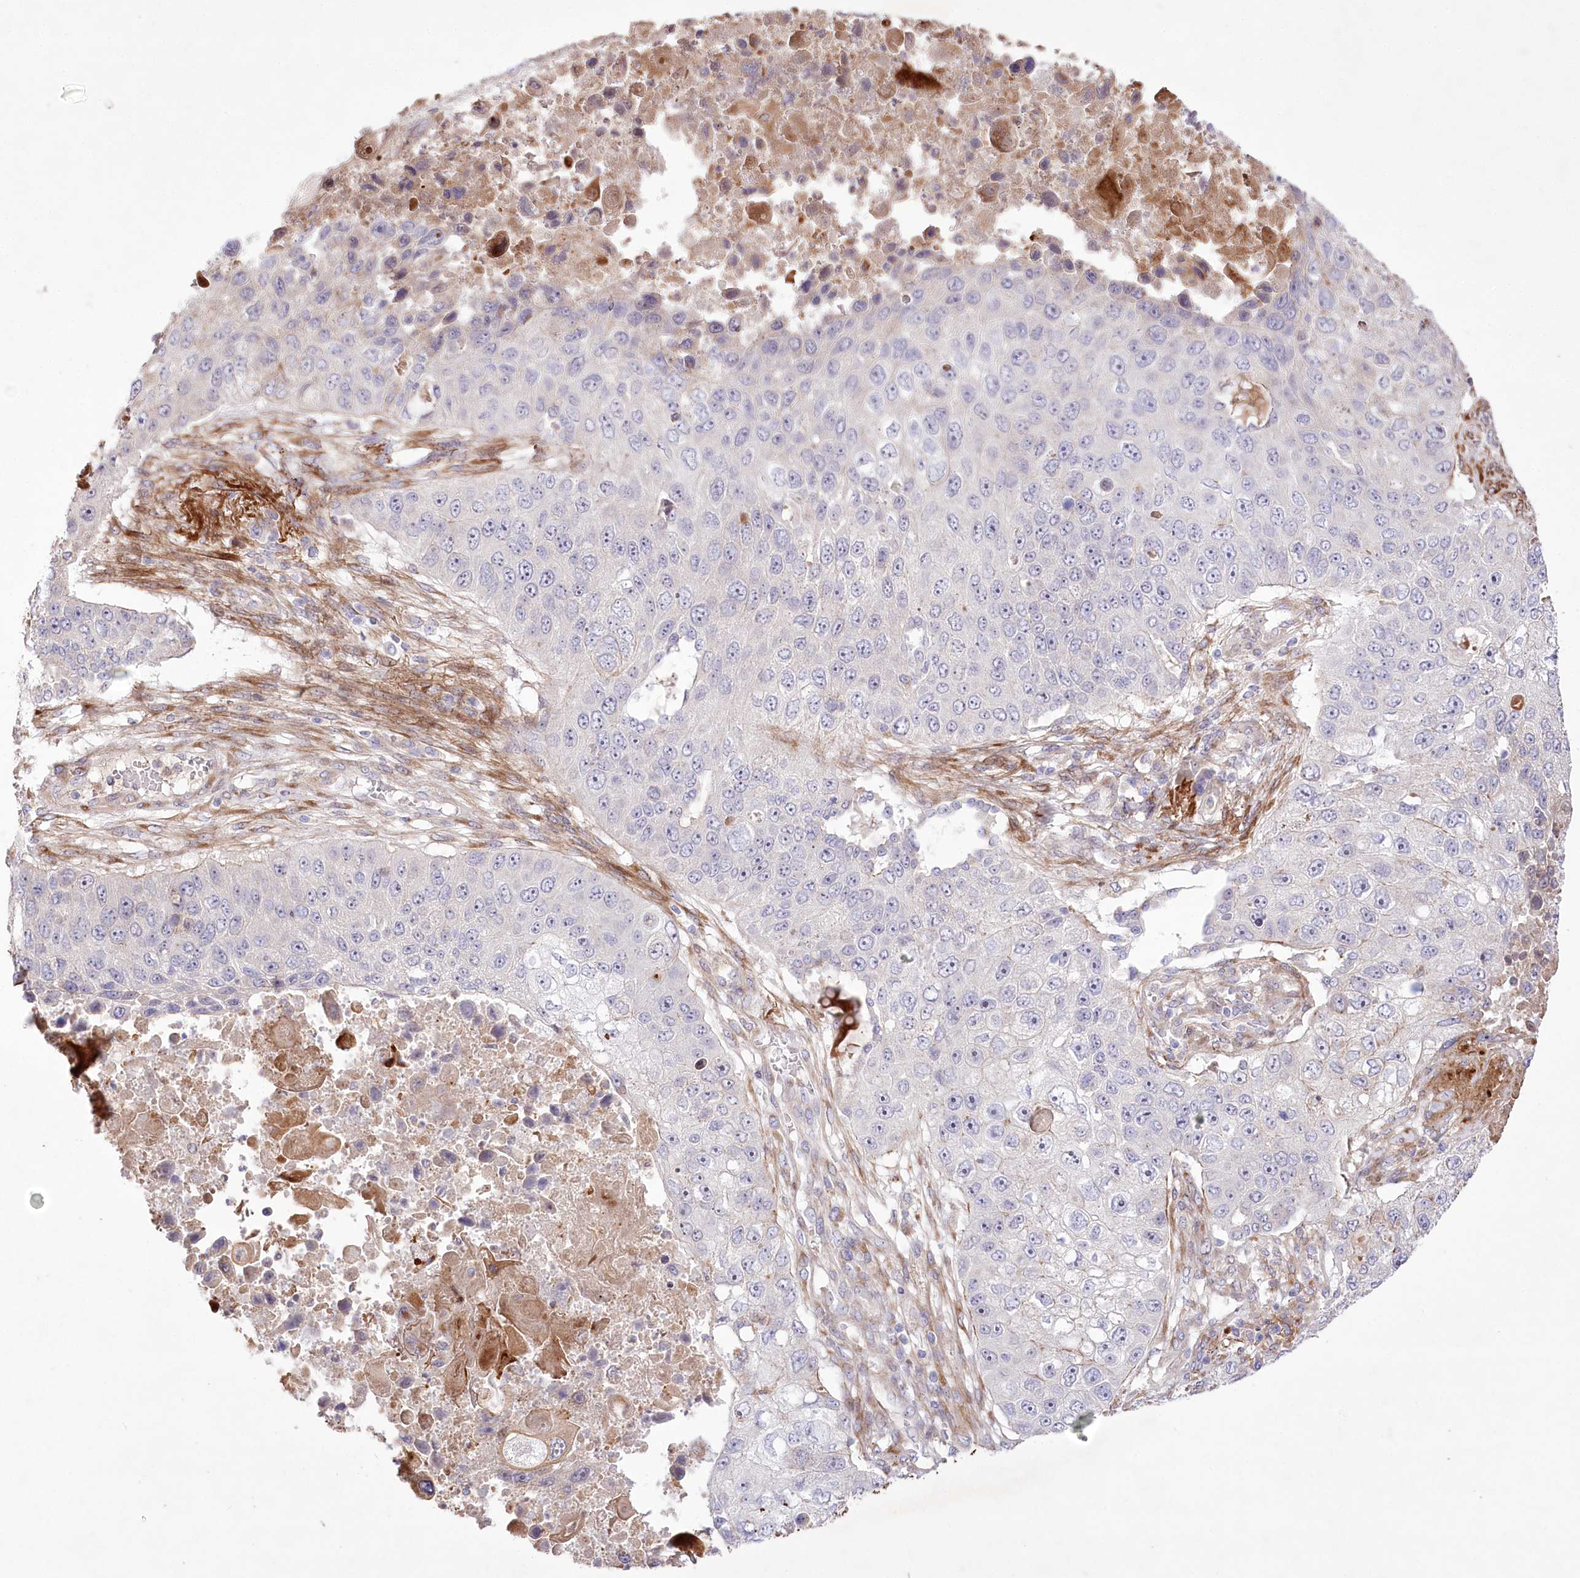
{"staining": {"intensity": "negative", "quantity": "none", "location": "none"}, "tissue": "lung cancer", "cell_type": "Tumor cells", "image_type": "cancer", "snomed": [{"axis": "morphology", "description": "Squamous cell carcinoma, NOS"}, {"axis": "topography", "description": "Lung"}], "caption": "A high-resolution micrograph shows IHC staining of lung squamous cell carcinoma, which exhibits no significant staining in tumor cells. (DAB (3,3'-diaminobenzidine) immunohistochemistry visualized using brightfield microscopy, high magnification).", "gene": "RNF24", "patient": {"sex": "male", "age": 61}}